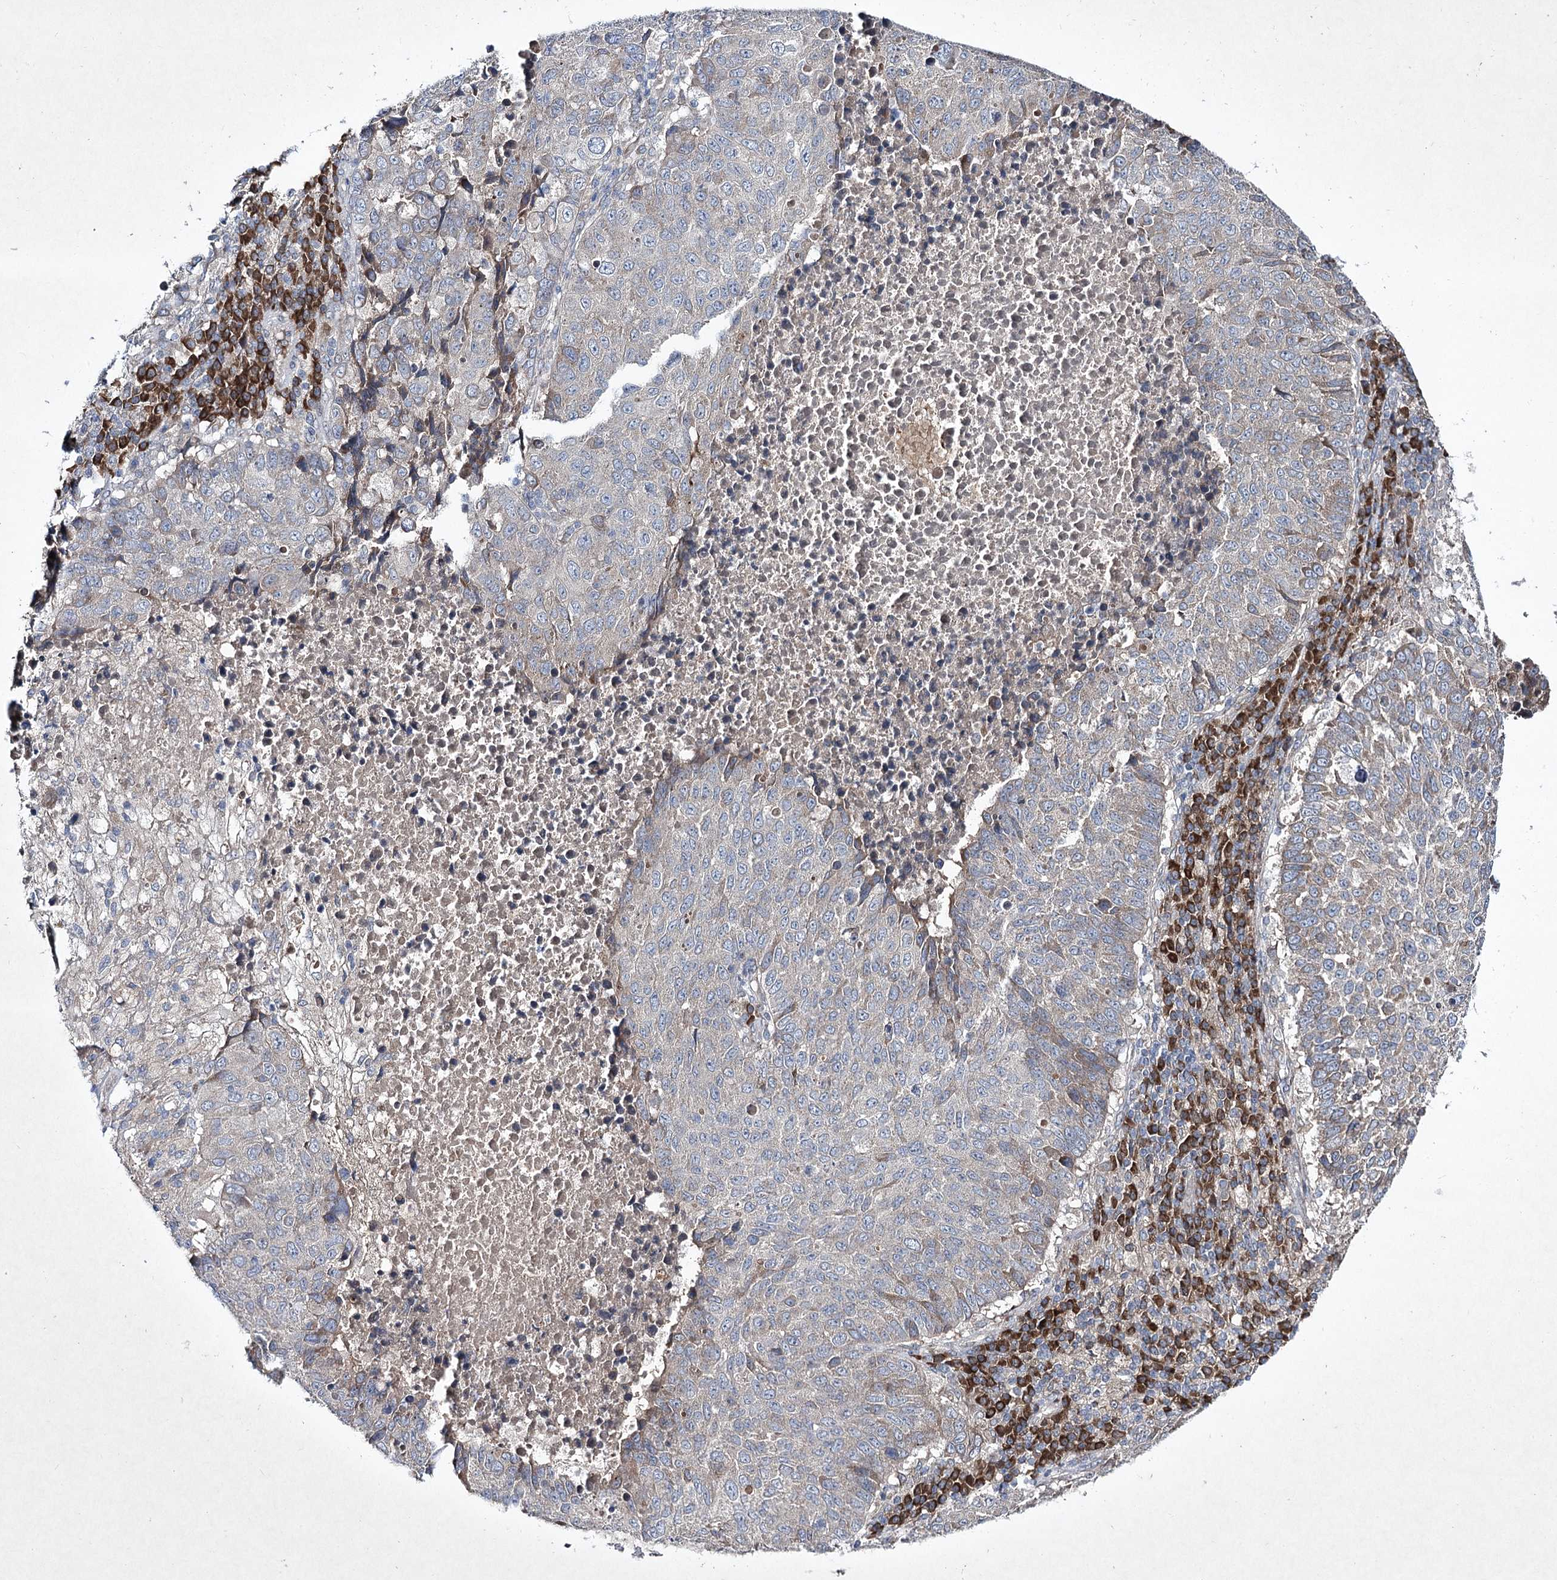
{"staining": {"intensity": "weak", "quantity": "<25%", "location": "cytoplasmic/membranous"}, "tissue": "lung cancer", "cell_type": "Tumor cells", "image_type": "cancer", "snomed": [{"axis": "morphology", "description": "Squamous cell carcinoma, NOS"}, {"axis": "topography", "description": "Lung"}], "caption": "High power microscopy image of an immunohistochemistry (IHC) photomicrograph of lung squamous cell carcinoma, revealing no significant expression in tumor cells. (Brightfield microscopy of DAB (3,3'-diaminobenzidine) immunohistochemistry (IHC) at high magnification).", "gene": "ALG9", "patient": {"sex": "male", "age": 73}}